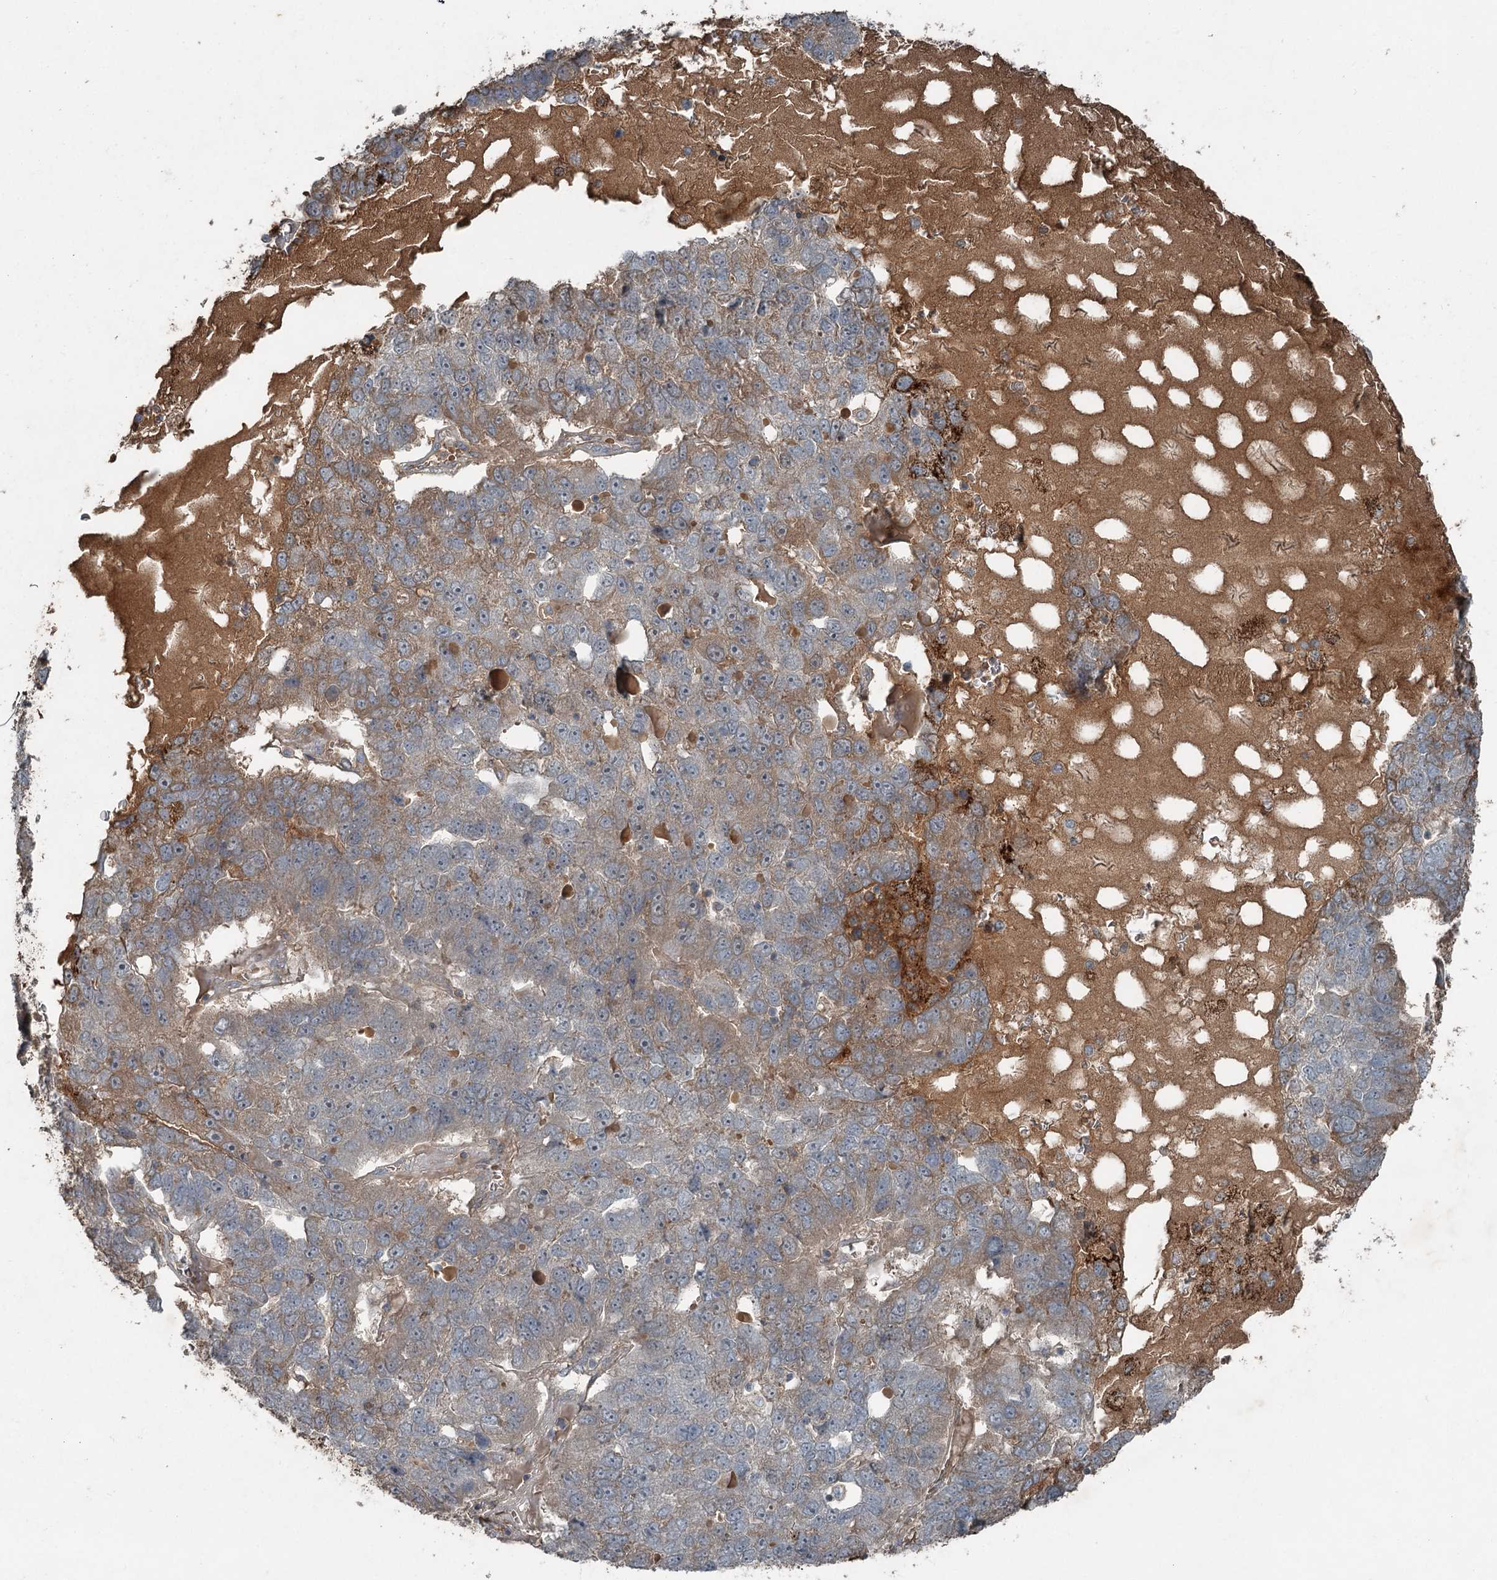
{"staining": {"intensity": "moderate", "quantity": "<25%", "location": "cytoplasmic/membranous"}, "tissue": "pancreatic cancer", "cell_type": "Tumor cells", "image_type": "cancer", "snomed": [{"axis": "morphology", "description": "Adenocarcinoma, NOS"}, {"axis": "topography", "description": "Pancreas"}], "caption": "Tumor cells exhibit low levels of moderate cytoplasmic/membranous staining in approximately <25% of cells in pancreatic adenocarcinoma.", "gene": "SLC39A8", "patient": {"sex": "female", "age": 61}}